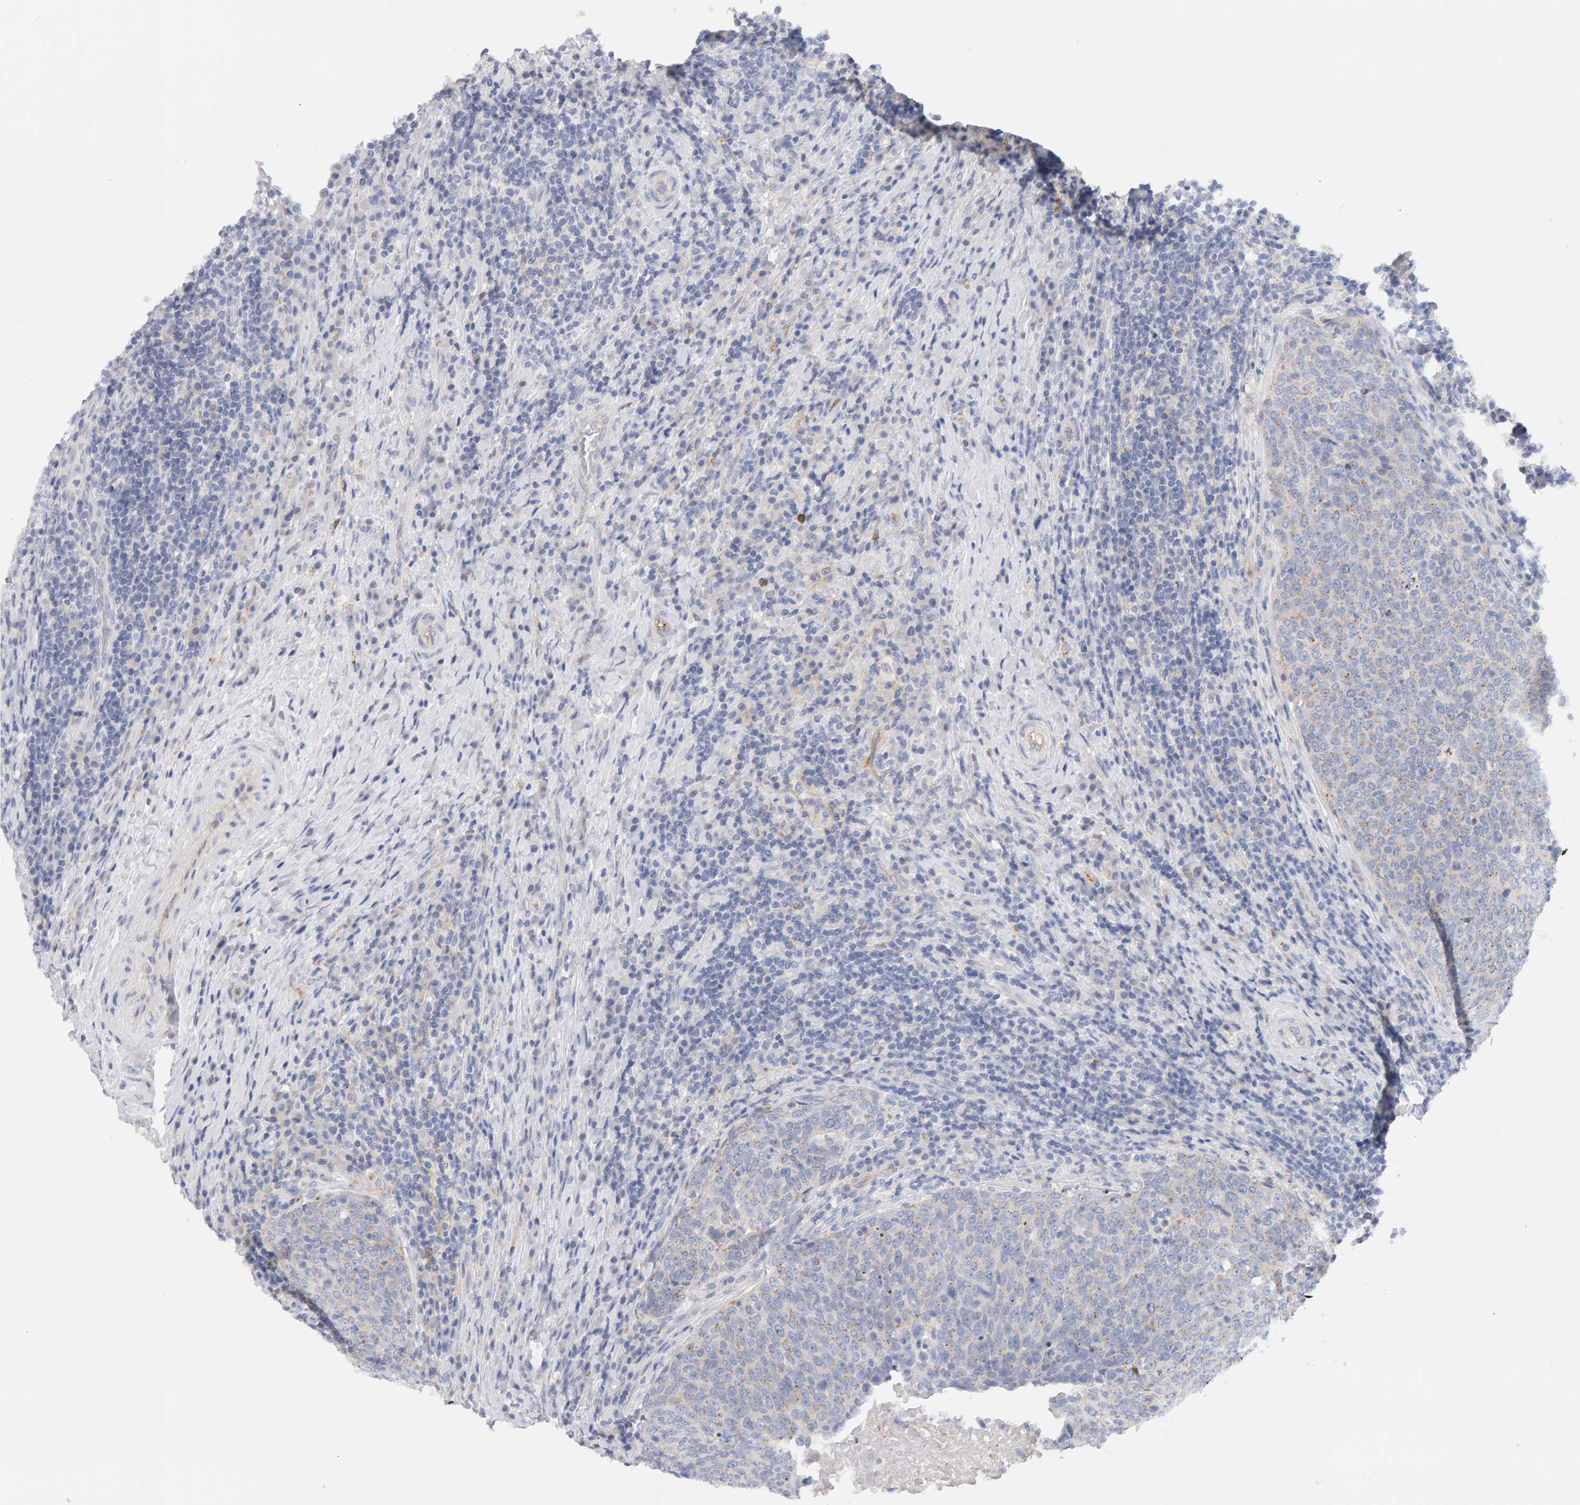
{"staining": {"intensity": "weak", "quantity": "<25%", "location": "cytoplasmic/membranous"}, "tissue": "head and neck cancer", "cell_type": "Tumor cells", "image_type": "cancer", "snomed": [{"axis": "morphology", "description": "Squamous cell carcinoma, NOS"}, {"axis": "morphology", "description": "Squamous cell carcinoma, metastatic, NOS"}, {"axis": "topography", "description": "Lymph node"}, {"axis": "topography", "description": "Head-Neck"}], "caption": "IHC of human squamous cell carcinoma (head and neck) reveals no staining in tumor cells.", "gene": "METRNL", "patient": {"sex": "male", "age": 62}}